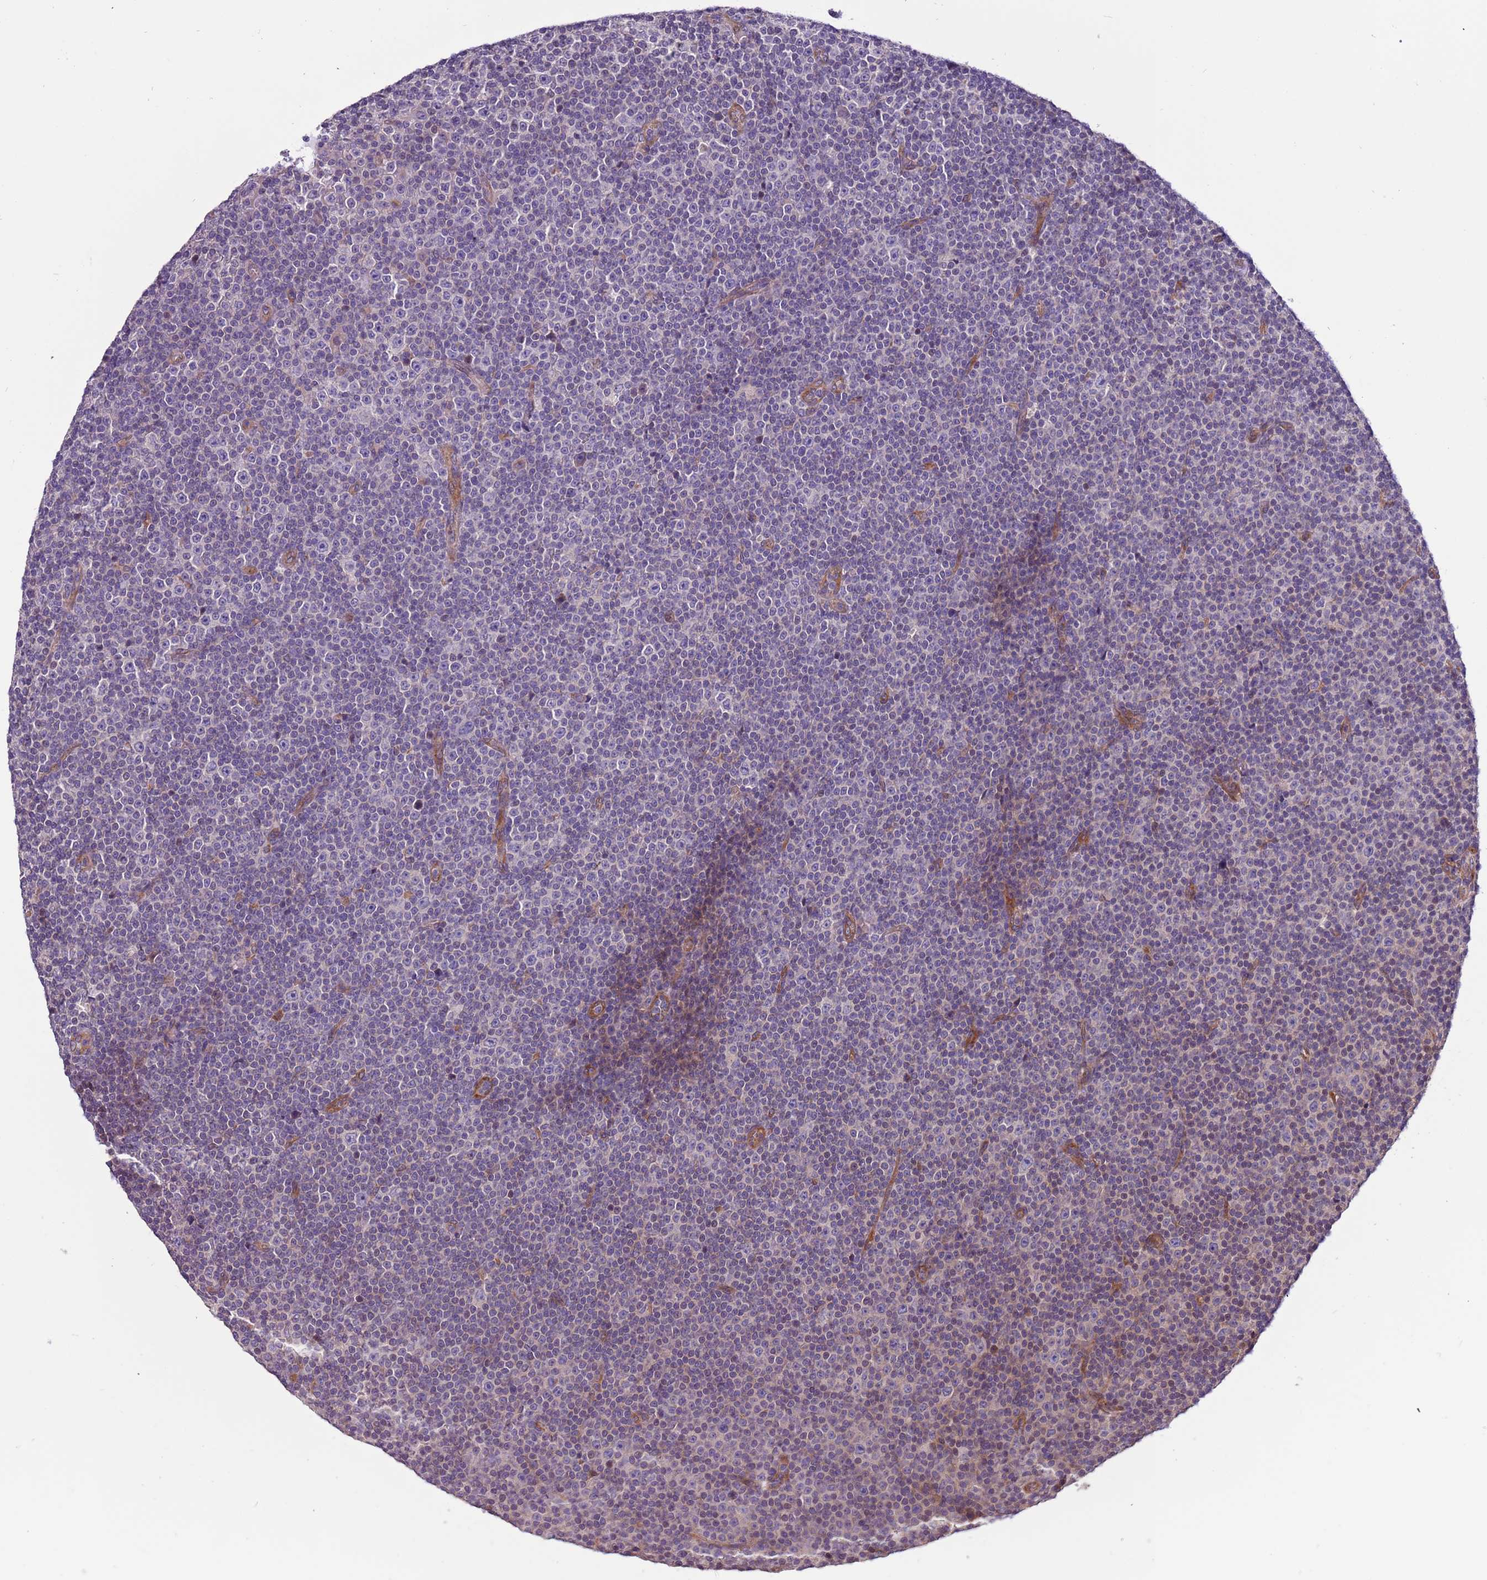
{"staining": {"intensity": "negative", "quantity": "none", "location": "none"}, "tissue": "lymphoma", "cell_type": "Tumor cells", "image_type": "cancer", "snomed": [{"axis": "morphology", "description": "Malignant lymphoma, non-Hodgkin's type, Low grade"}, {"axis": "topography", "description": "Lymph node"}], "caption": "There is no significant expression in tumor cells of low-grade malignant lymphoma, non-Hodgkin's type.", "gene": "LAMB4", "patient": {"sex": "female", "age": 67}}